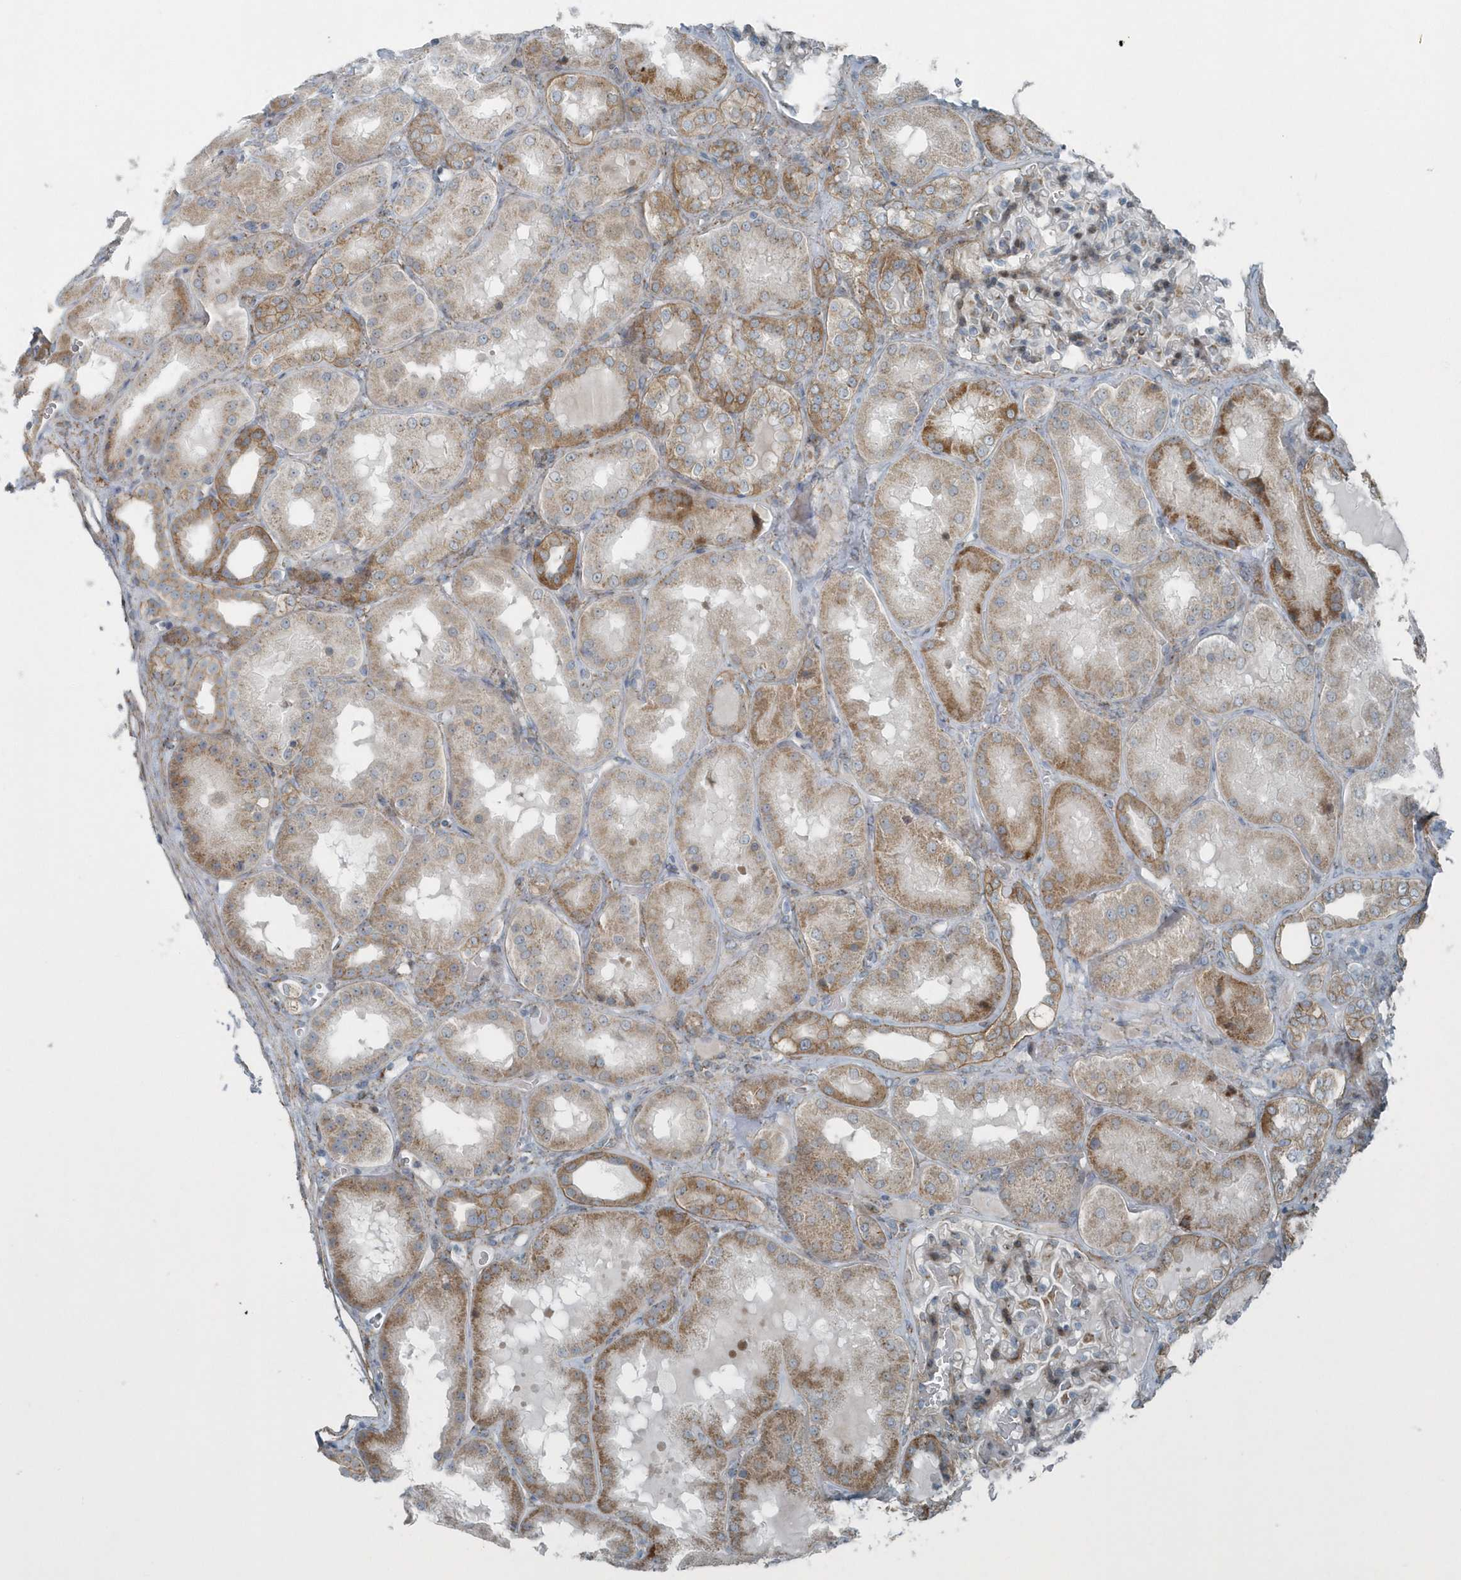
{"staining": {"intensity": "moderate", "quantity": "25%-75%", "location": "cytoplasmic/membranous"}, "tissue": "kidney", "cell_type": "Cells in glomeruli", "image_type": "normal", "snomed": [{"axis": "morphology", "description": "Normal tissue, NOS"}, {"axis": "topography", "description": "Kidney"}], "caption": "Moderate cytoplasmic/membranous protein expression is present in approximately 25%-75% of cells in glomeruli in kidney.", "gene": "GCC2", "patient": {"sex": "female", "age": 56}}